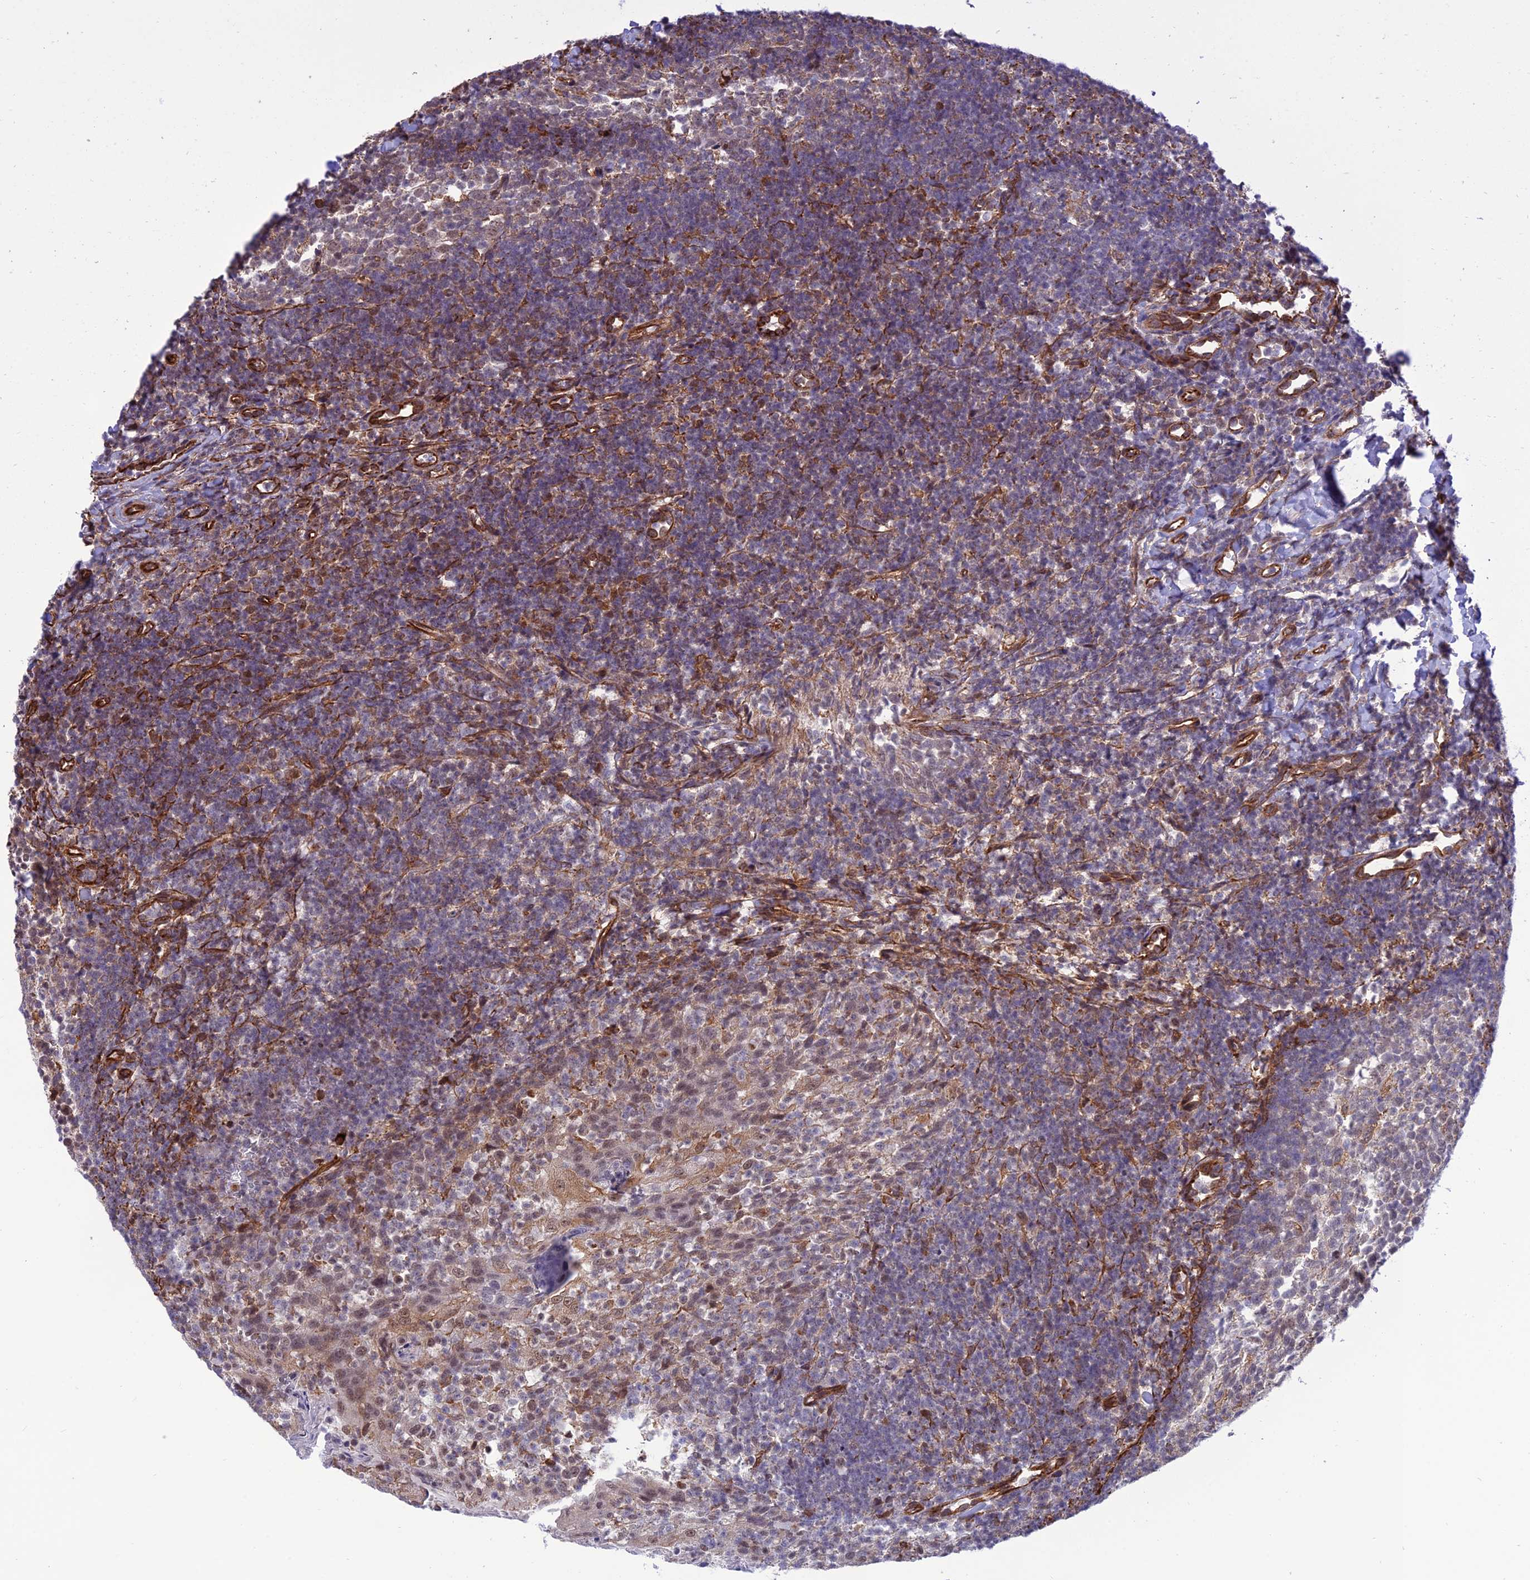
{"staining": {"intensity": "negative", "quantity": "none", "location": "none"}, "tissue": "tonsil", "cell_type": "Germinal center cells", "image_type": "normal", "snomed": [{"axis": "morphology", "description": "Normal tissue, NOS"}, {"axis": "topography", "description": "Tonsil"}], "caption": "IHC micrograph of normal tonsil: human tonsil stained with DAB shows no significant protein expression in germinal center cells. (IHC, brightfield microscopy, high magnification).", "gene": "PAGR1", "patient": {"sex": "female", "age": 10}}